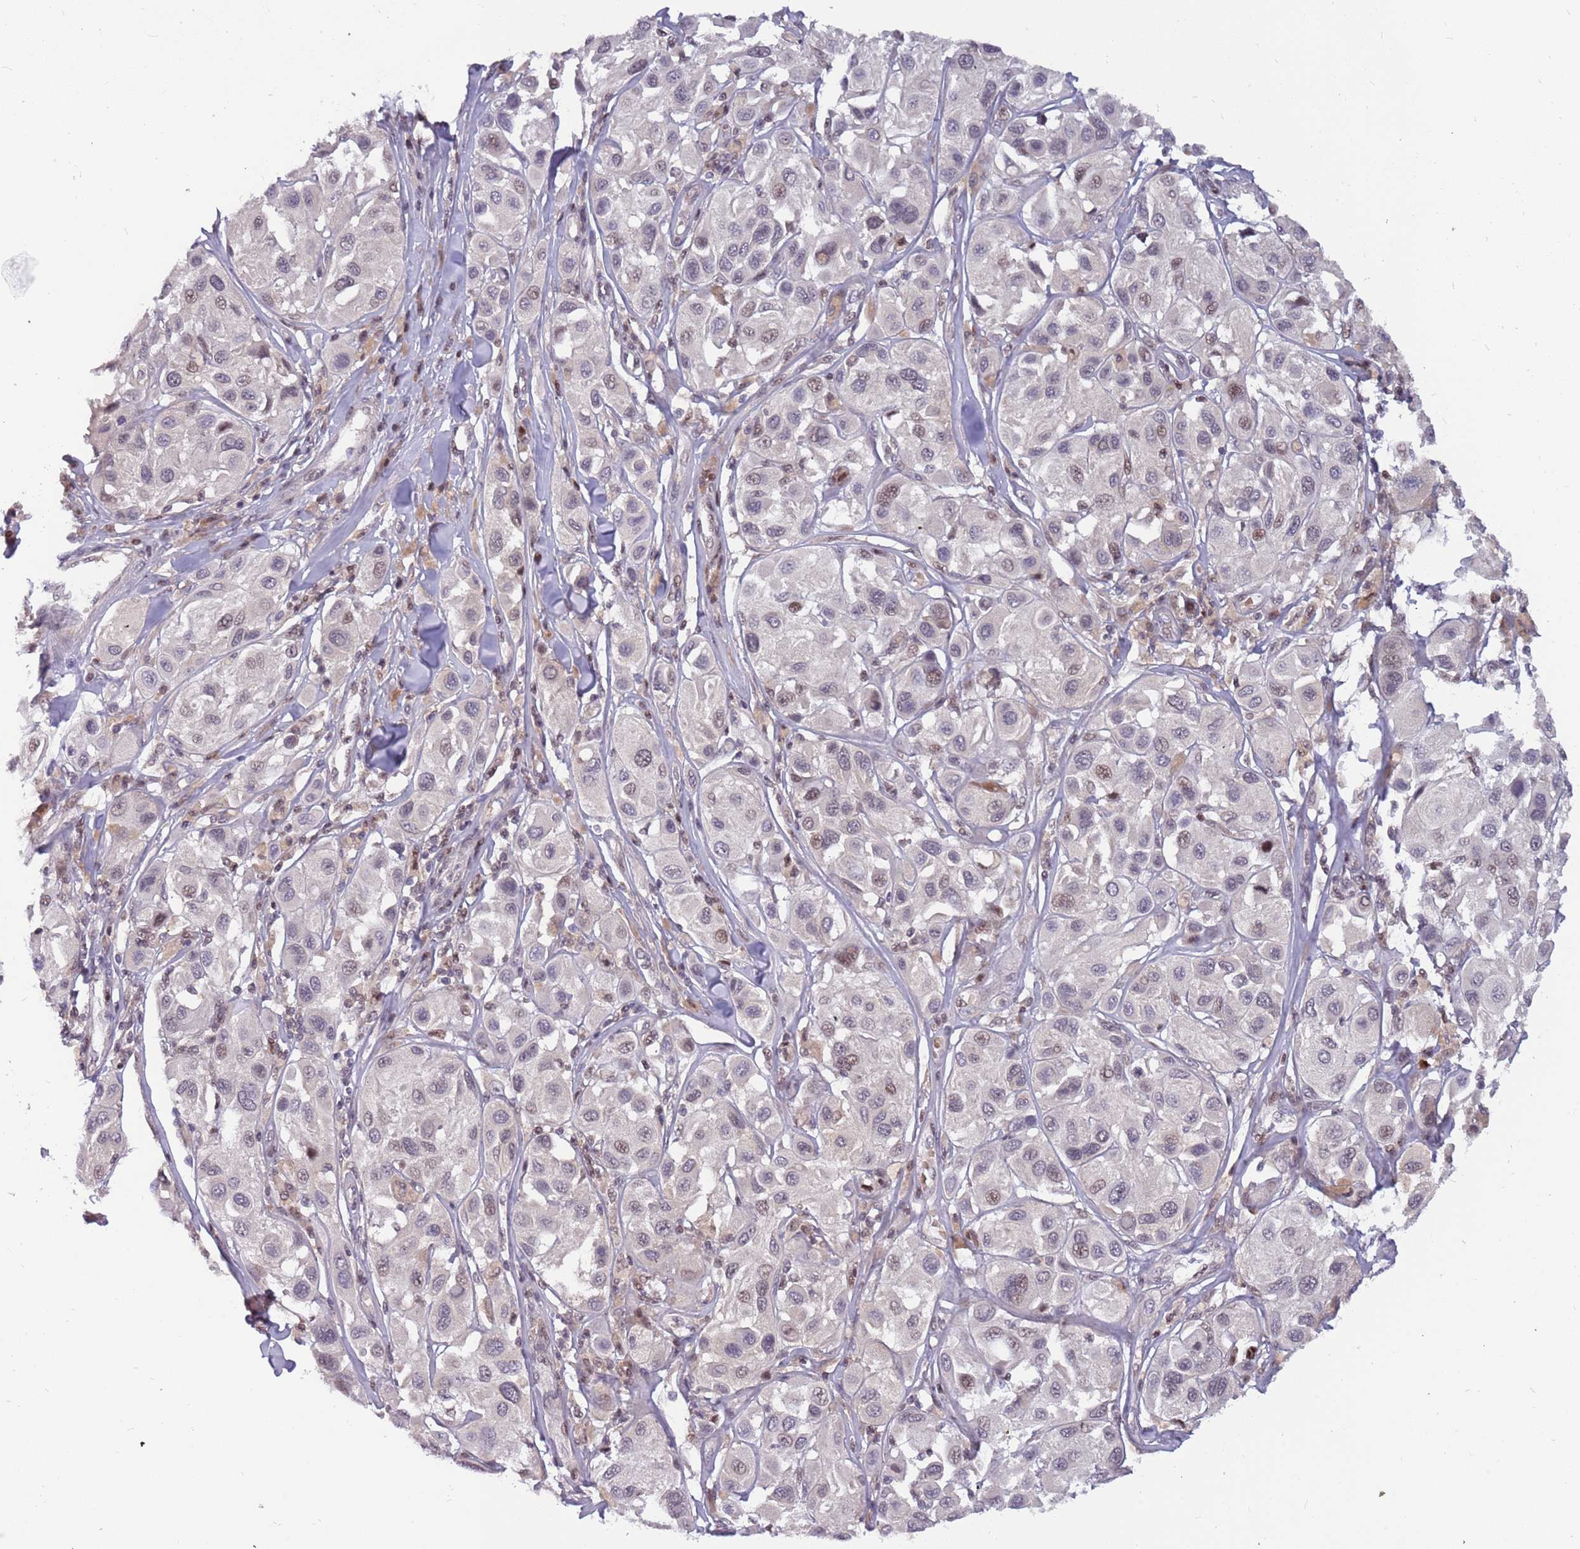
{"staining": {"intensity": "weak", "quantity": "<25%", "location": "nuclear"}, "tissue": "melanoma", "cell_type": "Tumor cells", "image_type": "cancer", "snomed": [{"axis": "morphology", "description": "Malignant melanoma, Metastatic site"}, {"axis": "topography", "description": "Skin"}], "caption": "Protein analysis of melanoma reveals no significant expression in tumor cells. (DAB (3,3'-diaminobenzidine) IHC, high magnification).", "gene": "ARHGEF5", "patient": {"sex": "male", "age": 41}}